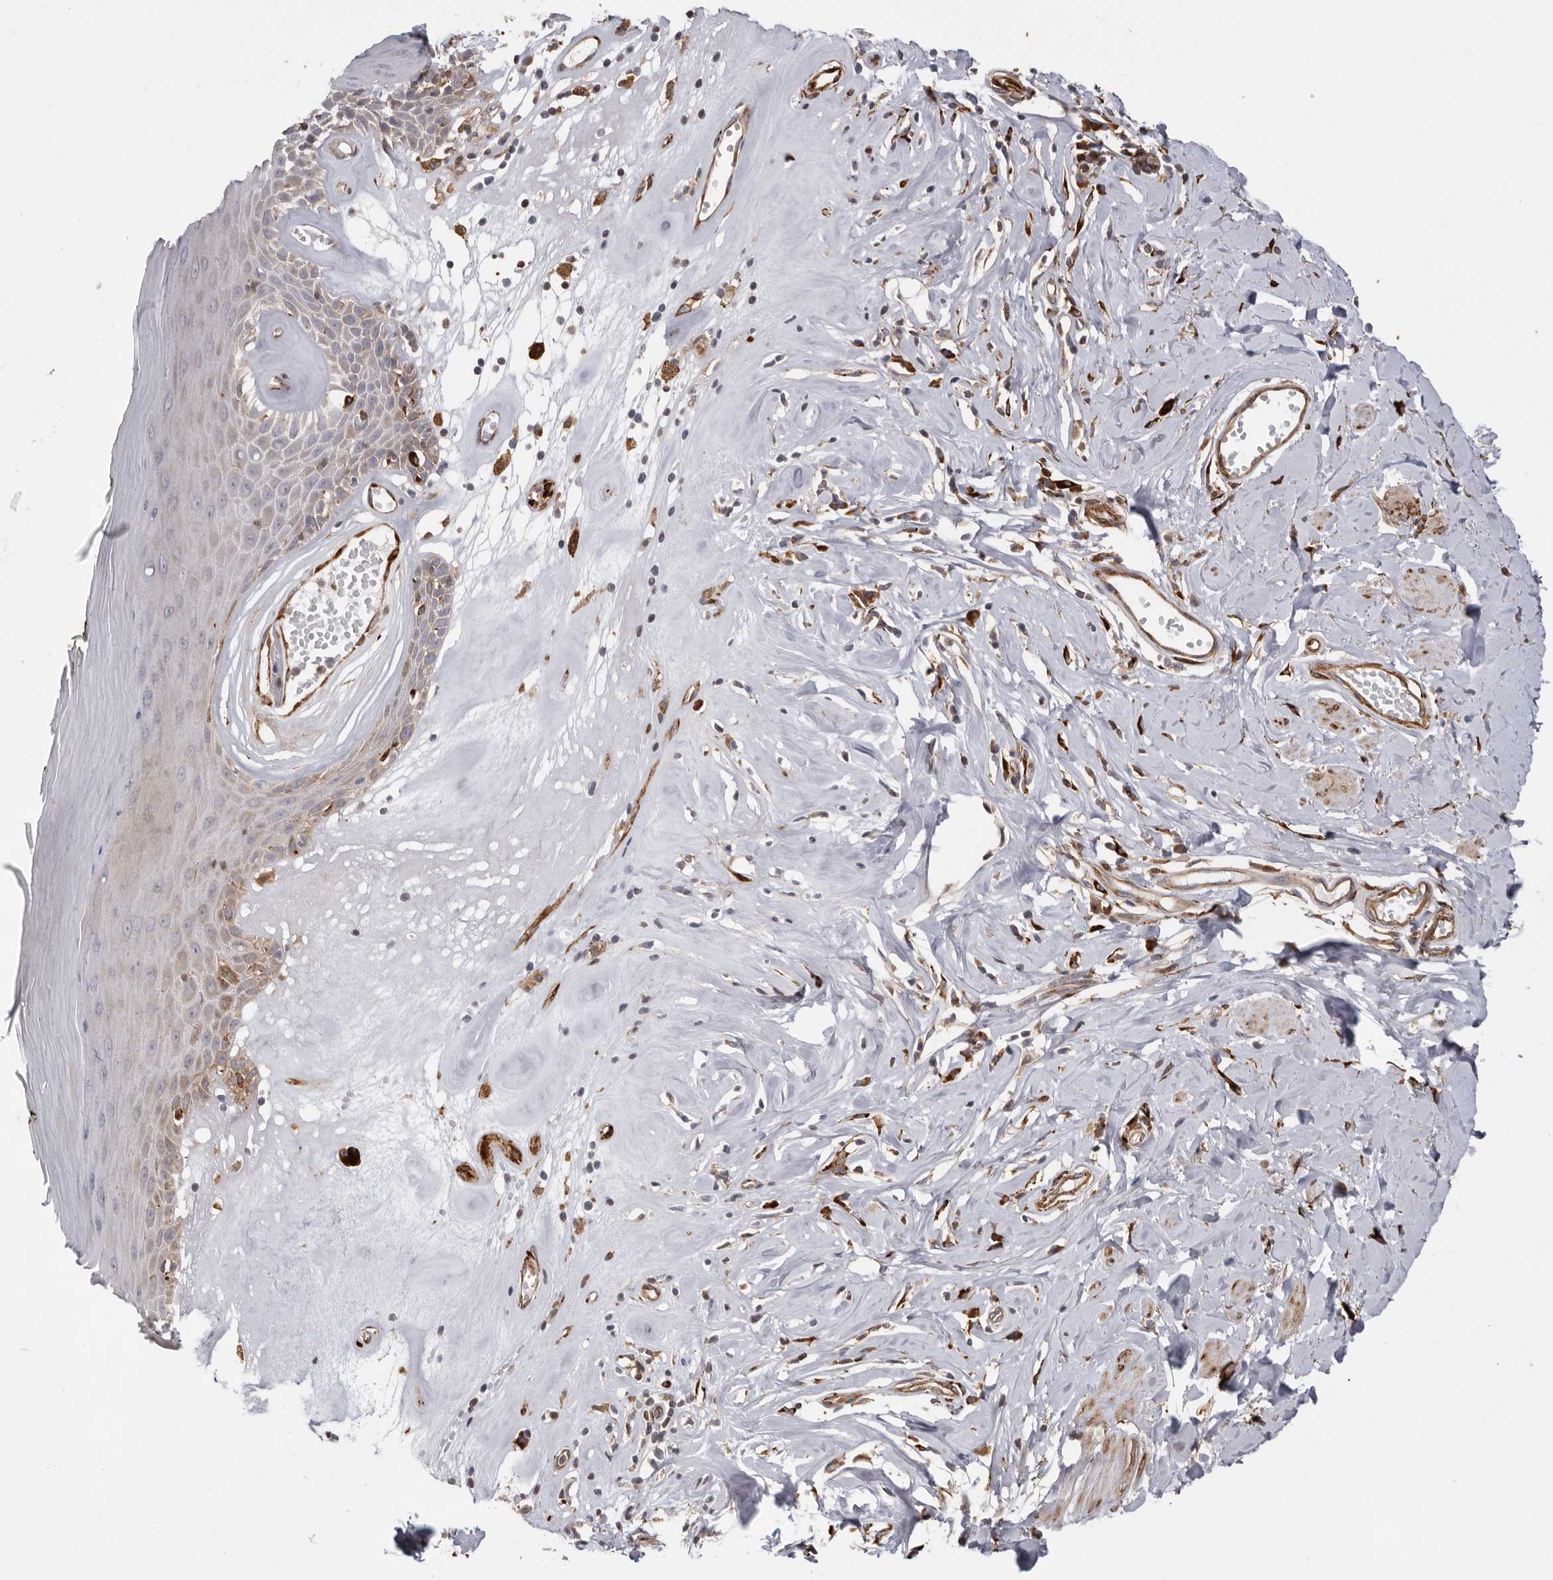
{"staining": {"intensity": "strong", "quantity": "<25%", "location": "cytoplasmic/membranous"}, "tissue": "skin", "cell_type": "Epidermal cells", "image_type": "normal", "snomed": [{"axis": "morphology", "description": "Normal tissue, NOS"}, {"axis": "morphology", "description": "Inflammation, NOS"}, {"axis": "topography", "description": "Vulva"}], "caption": "A high-resolution photomicrograph shows immunohistochemistry (IHC) staining of normal skin, which exhibits strong cytoplasmic/membranous positivity in approximately <25% of epidermal cells.", "gene": "WDTC1", "patient": {"sex": "female", "age": 84}}